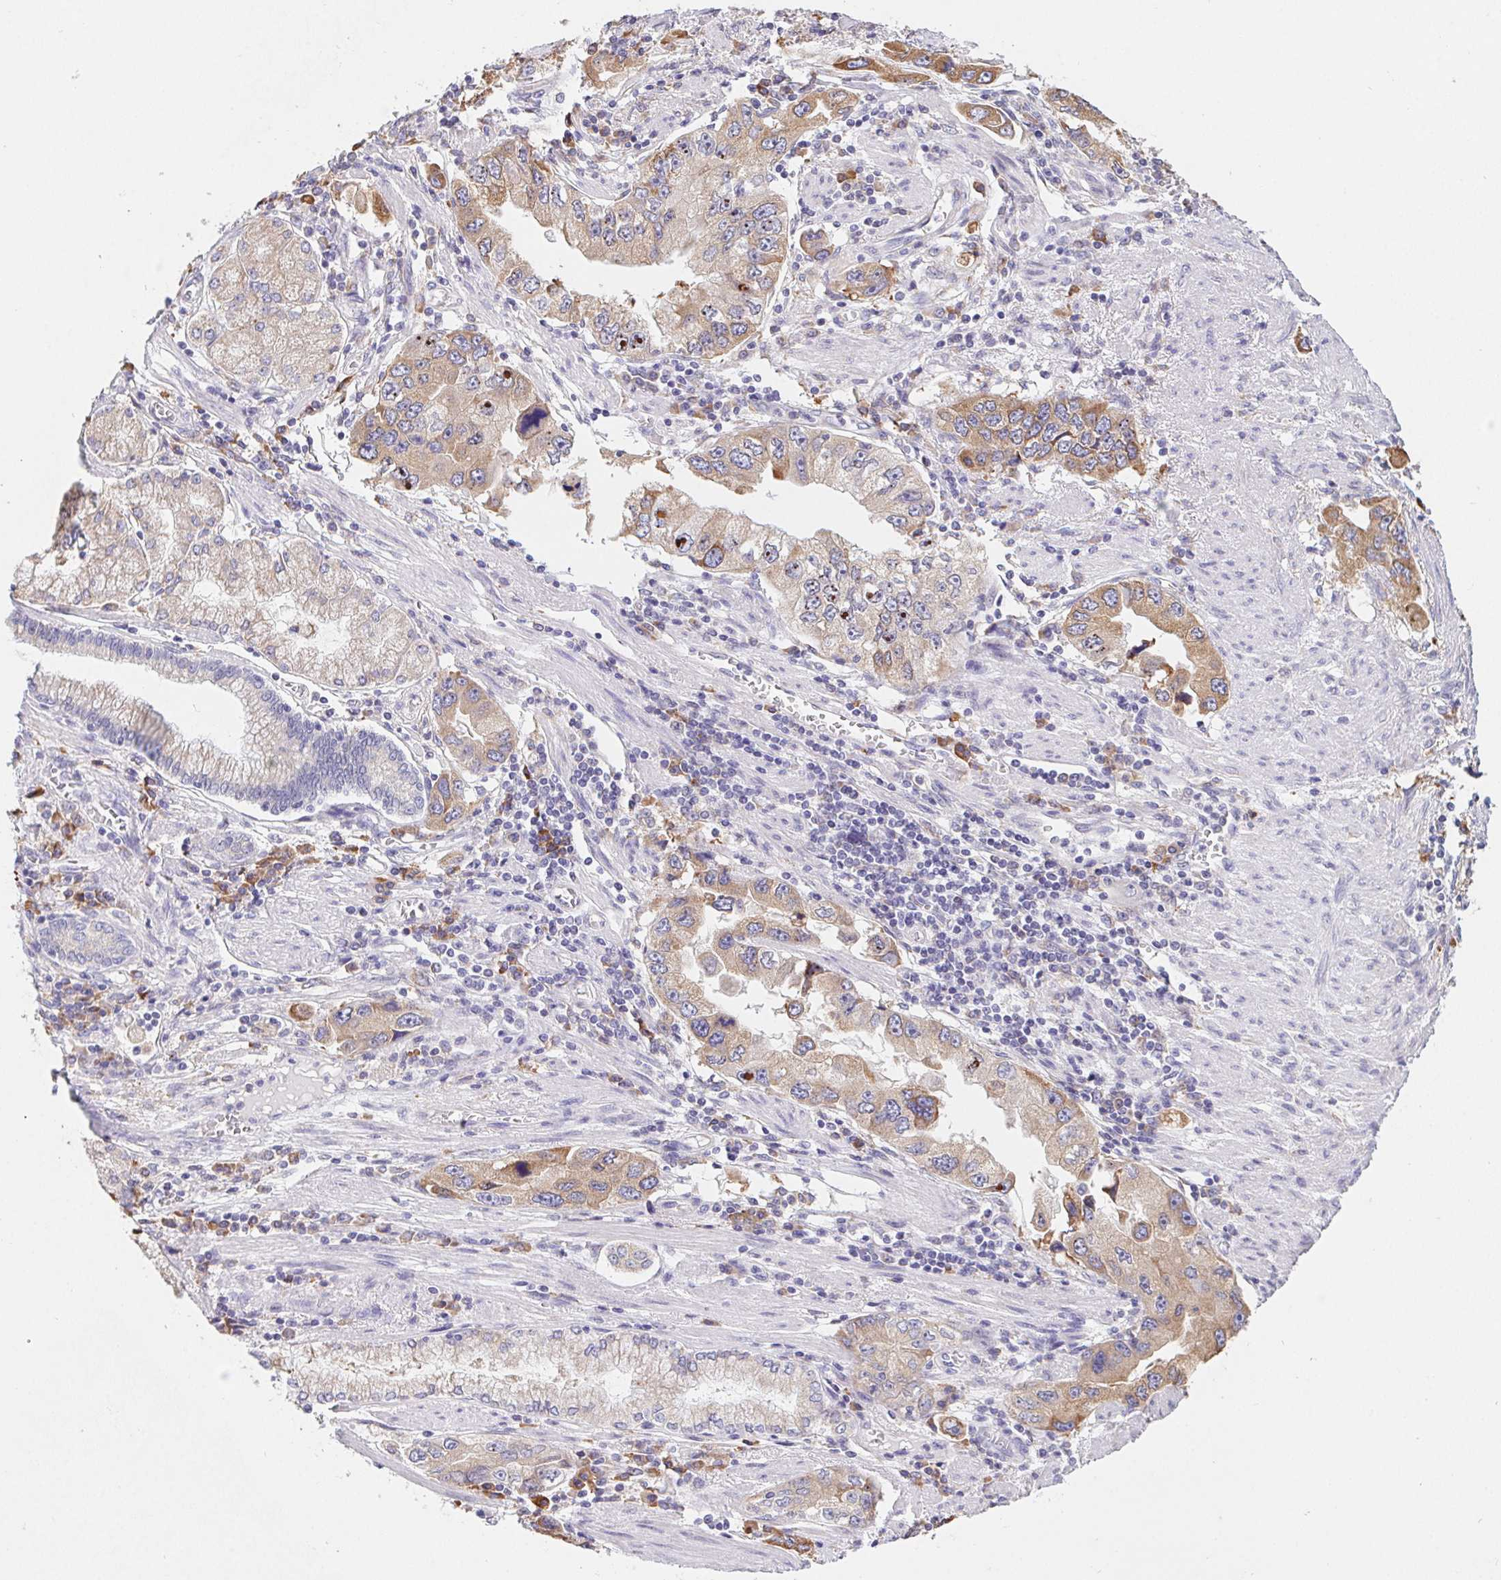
{"staining": {"intensity": "moderate", "quantity": ">75%", "location": "cytoplasmic/membranous"}, "tissue": "stomach cancer", "cell_type": "Tumor cells", "image_type": "cancer", "snomed": [{"axis": "morphology", "description": "Adenocarcinoma, NOS"}, {"axis": "topography", "description": "Stomach, lower"}], "caption": "Brown immunohistochemical staining in human stomach cancer (adenocarcinoma) demonstrates moderate cytoplasmic/membranous positivity in approximately >75% of tumor cells. Nuclei are stained in blue.", "gene": "ADAM8", "patient": {"sex": "female", "age": 93}}